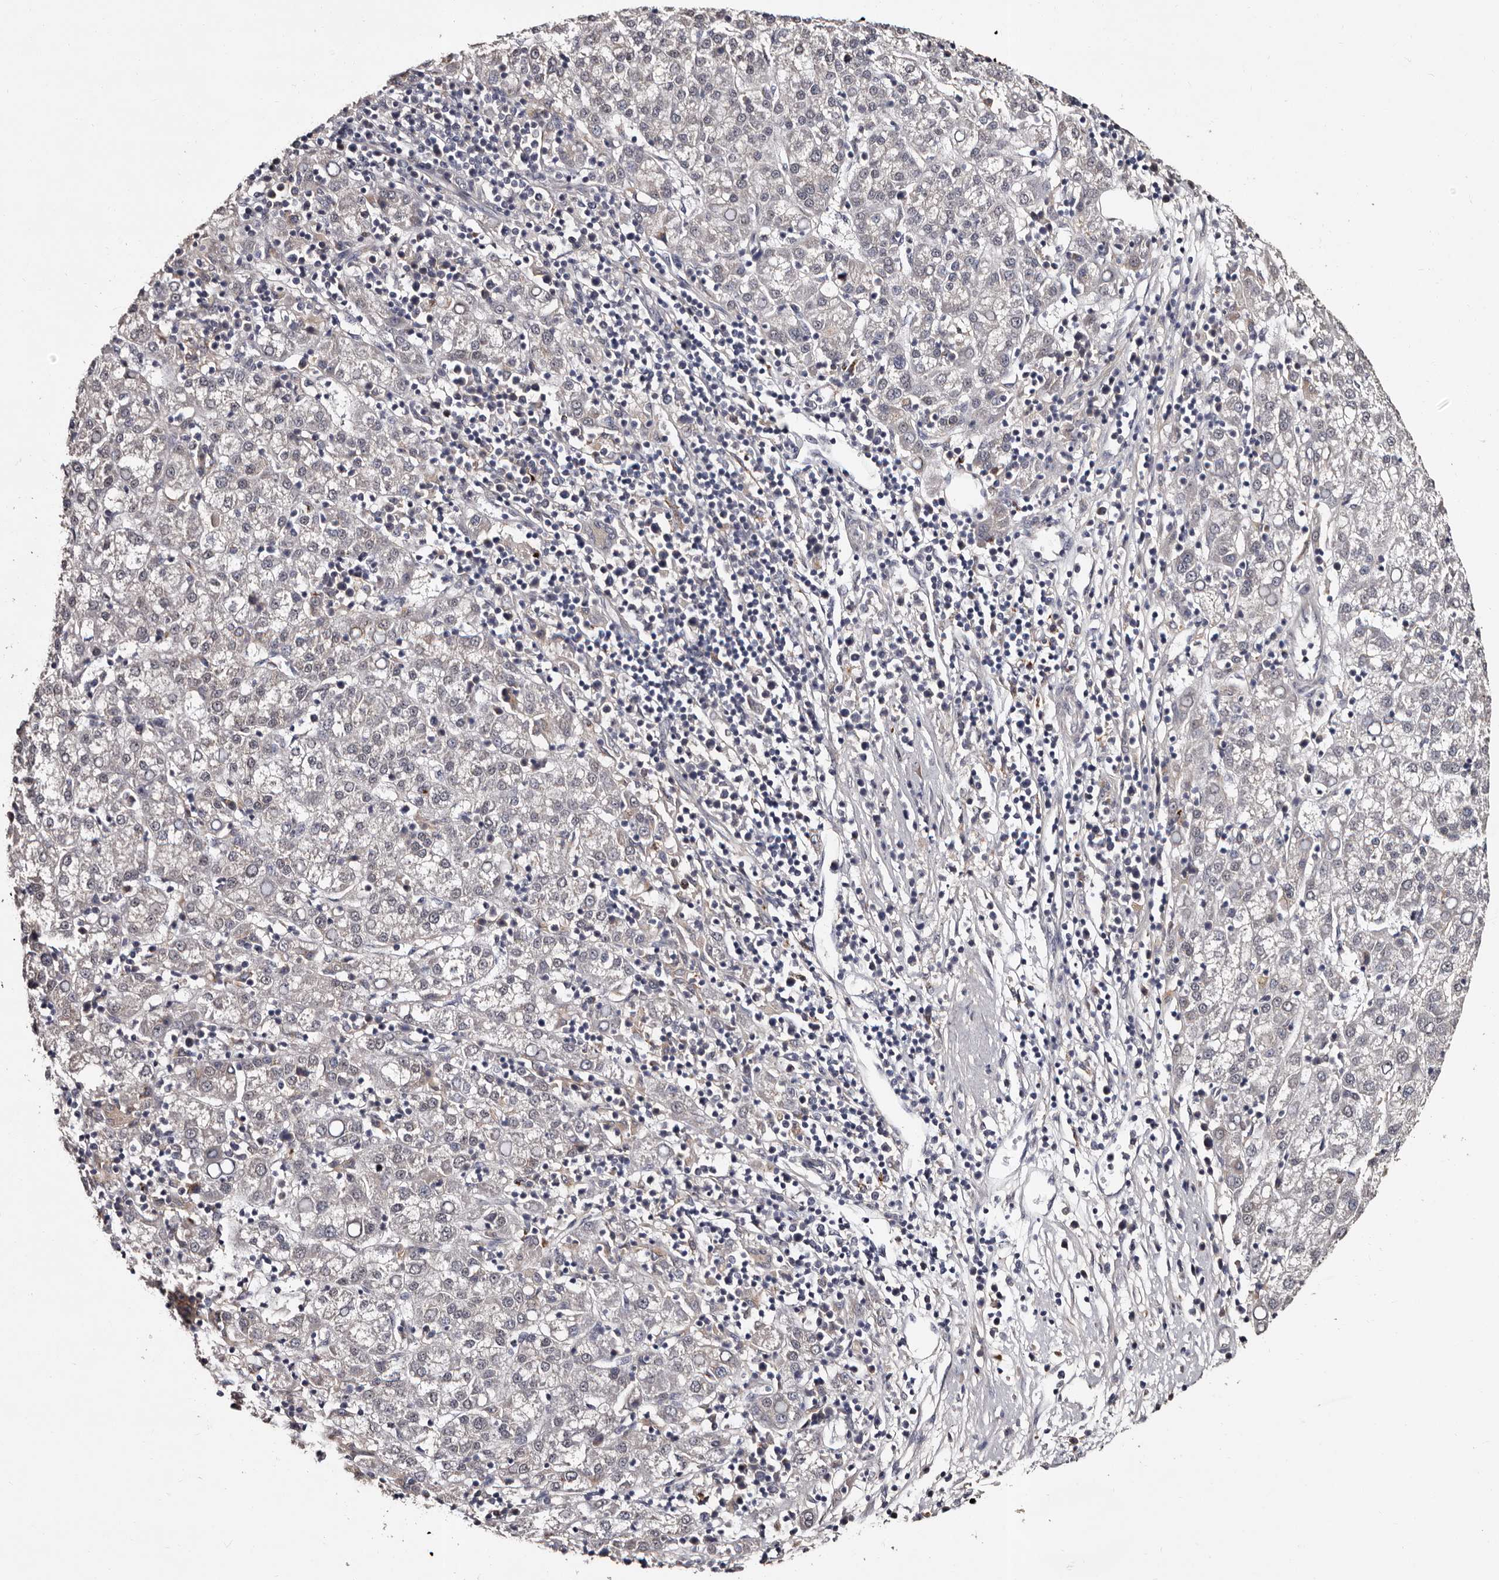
{"staining": {"intensity": "negative", "quantity": "none", "location": "none"}, "tissue": "liver cancer", "cell_type": "Tumor cells", "image_type": "cancer", "snomed": [{"axis": "morphology", "description": "Carcinoma, Hepatocellular, NOS"}, {"axis": "topography", "description": "Liver"}], "caption": "Tumor cells show no significant staining in liver cancer (hepatocellular carcinoma). The staining is performed using DAB (3,3'-diaminobenzidine) brown chromogen with nuclei counter-stained in using hematoxylin.", "gene": "FAM91A1", "patient": {"sex": "female", "age": 58}}